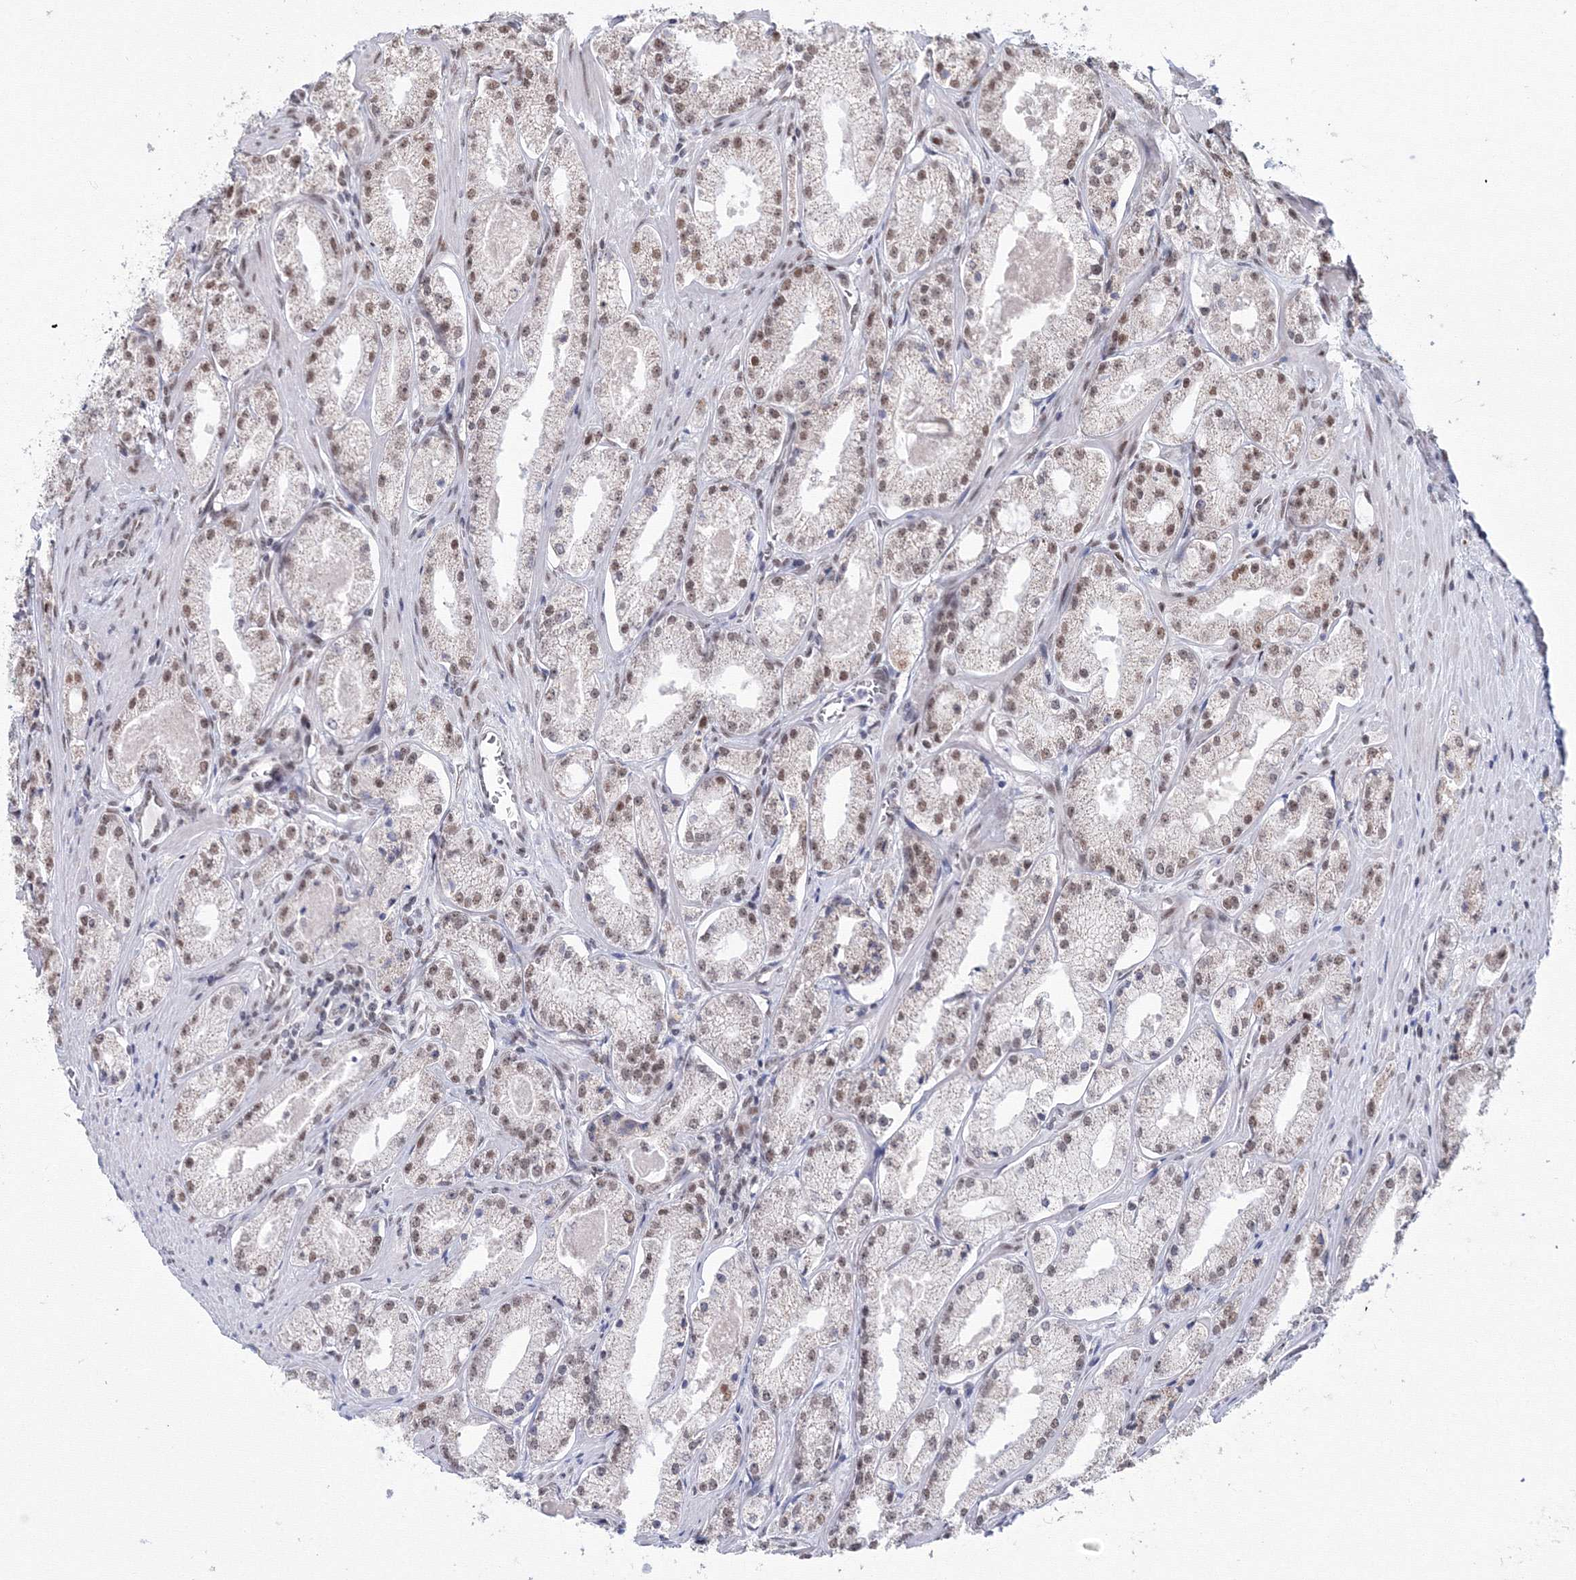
{"staining": {"intensity": "moderate", "quantity": "25%-75%", "location": "nuclear"}, "tissue": "prostate cancer", "cell_type": "Tumor cells", "image_type": "cancer", "snomed": [{"axis": "morphology", "description": "Adenocarcinoma, Low grade"}, {"axis": "topography", "description": "Prostate"}], "caption": "Protein analysis of prostate cancer tissue shows moderate nuclear positivity in about 25%-75% of tumor cells.", "gene": "SF3B6", "patient": {"sex": "male", "age": 69}}